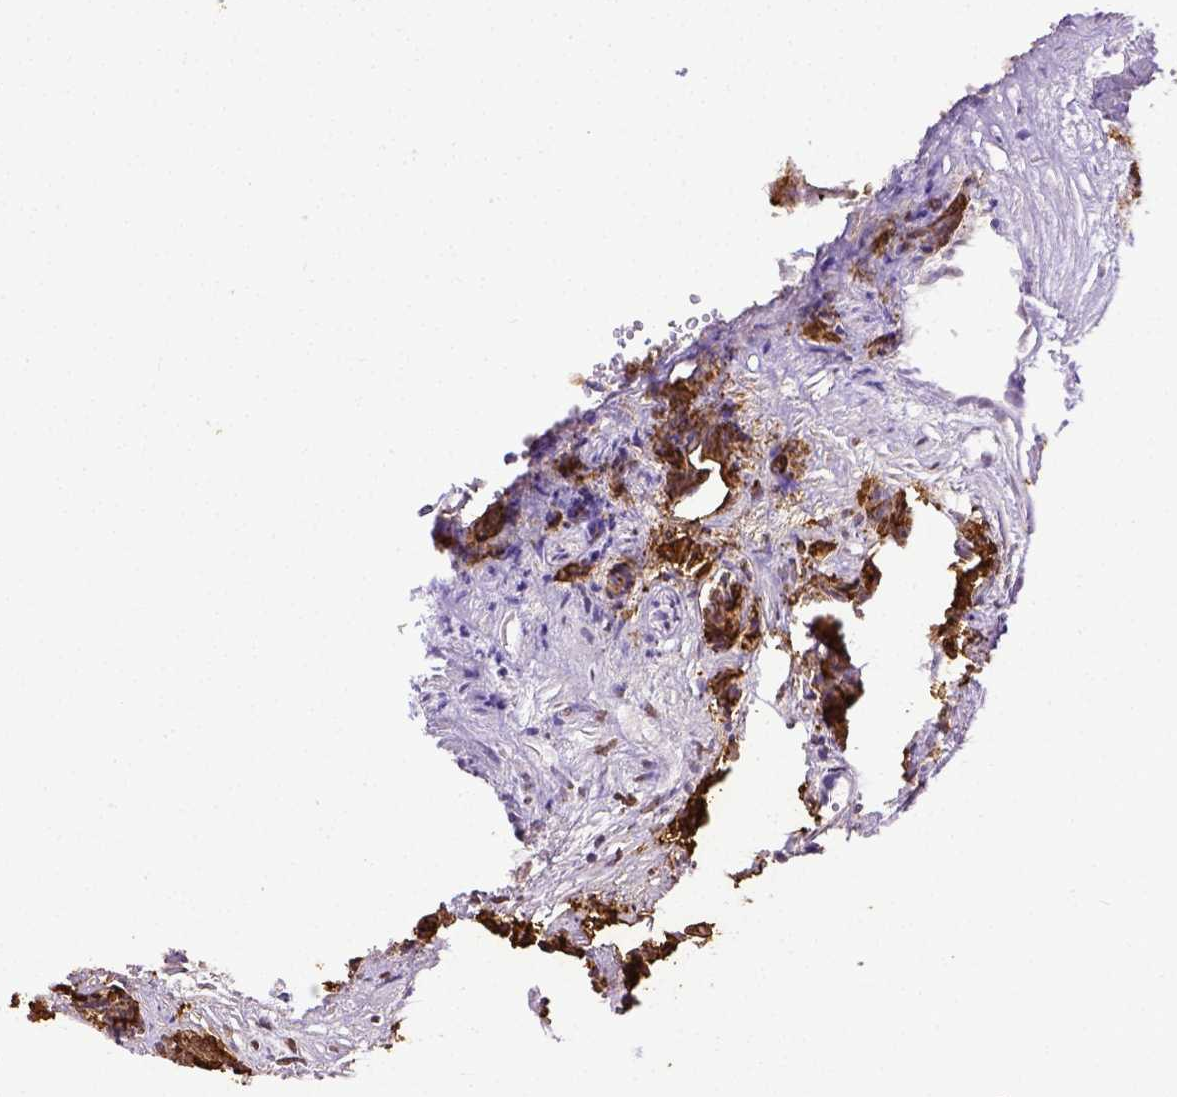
{"staining": {"intensity": "moderate", "quantity": ">75%", "location": "cytoplasmic/membranous"}, "tissue": "prostate cancer", "cell_type": "Tumor cells", "image_type": "cancer", "snomed": [{"axis": "morphology", "description": "Adenocarcinoma, High grade"}, {"axis": "topography", "description": "Prostate"}], "caption": "Adenocarcinoma (high-grade) (prostate) stained for a protein (brown) shows moderate cytoplasmic/membranous positive positivity in about >75% of tumor cells.", "gene": "B3GAT1", "patient": {"sex": "male", "age": 84}}